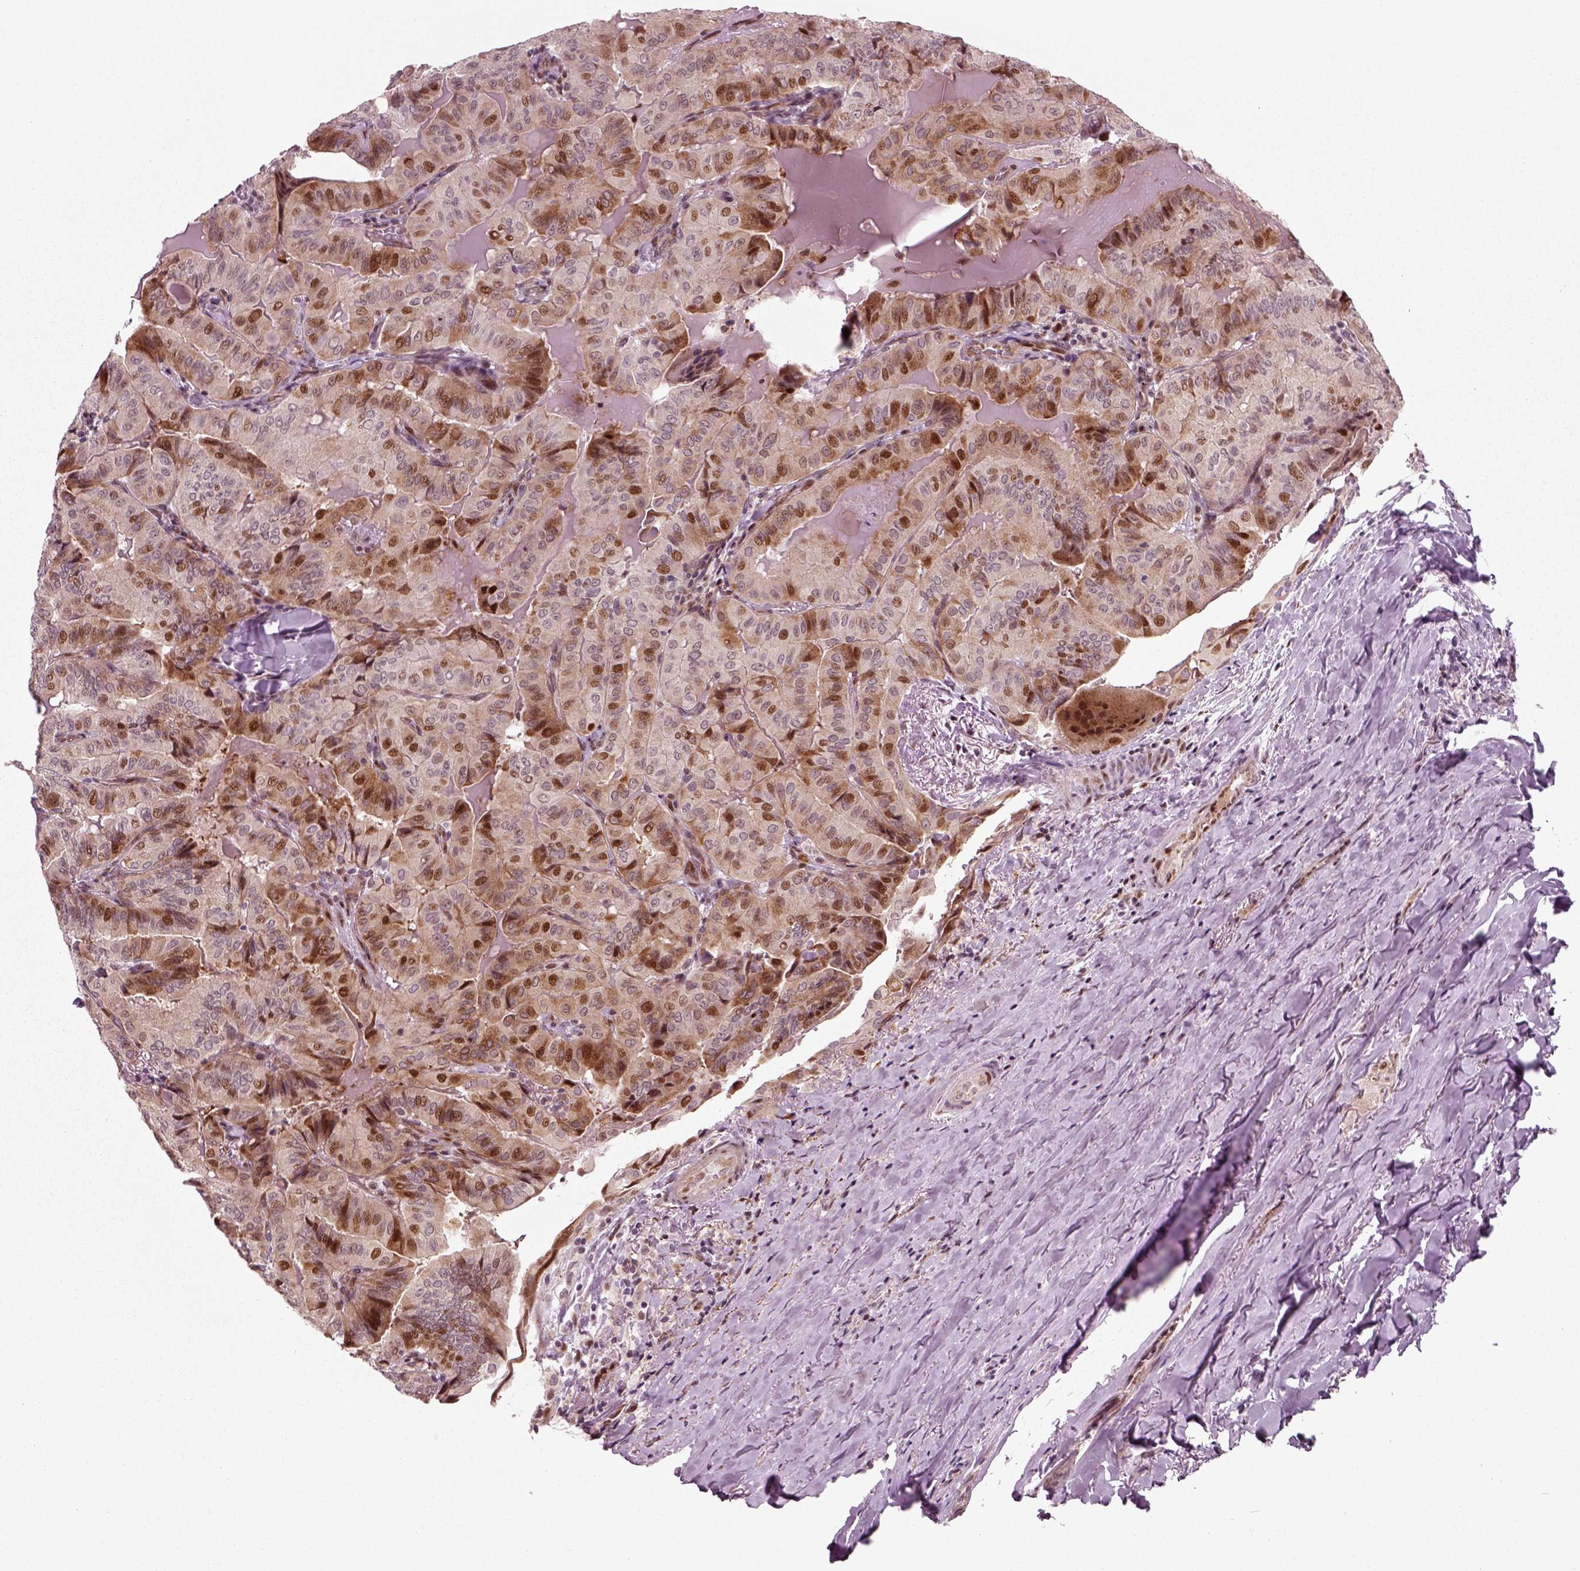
{"staining": {"intensity": "strong", "quantity": "25%-75%", "location": "cytoplasmic/membranous,nuclear"}, "tissue": "thyroid cancer", "cell_type": "Tumor cells", "image_type": "cancer", "snomed": [{"axis": "morphology", "description": "Papillary adenocarcinoma, NOS"}, {"axis": "topography", "description": "Thyroid gland"}], "caption": "An immunohistochemistry micrograph of neoplastic tissue is shown. Protein staining in brown labels strong cytoplasmic/membranous and nuclear positivity in thyroid cancer within tumor cells.", "gene": "CDC14A", "patient": {"sex": "female", "age": 68}}